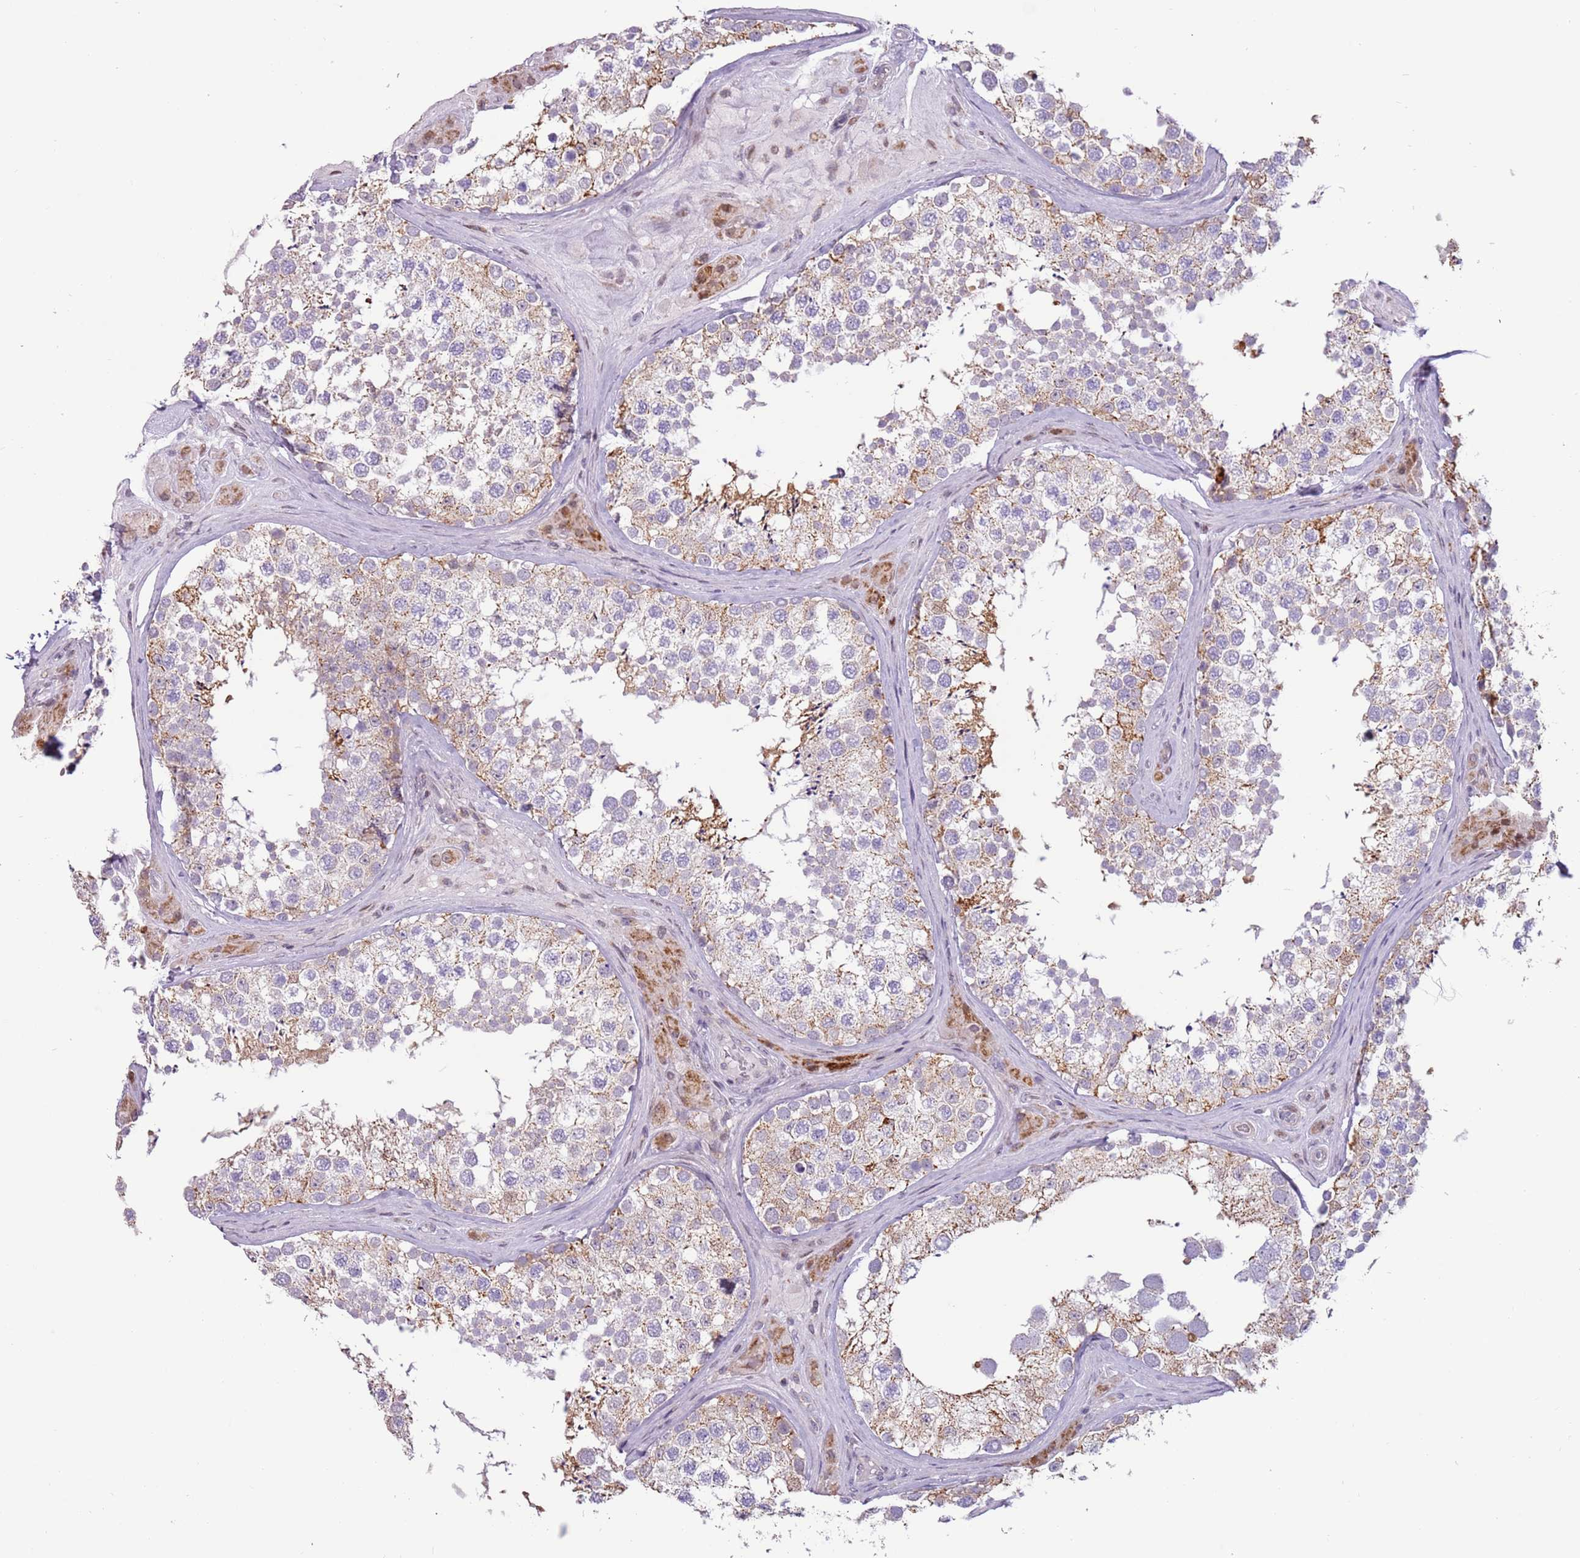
{"staining": {"intensity": "moderate", "quantity": "<25%", "location": "cytoplasmic/membranous"}, "tissue": "testis", "cell_type": "Cells in seminiferous ducts", "image_type": "normal", "snomed": [{"axis": "morphology", "description": "Normal tissue, NOS"}, {"axis": "topography", "description": "Testis"}], "caption": "IHC histopathology image of benign testis: testis stained using immunohistochemistry (IHC) reveals low levels of moderate protein expression localized specifically in the cytoplasmic/membranous of cells in seminiferous ducts, appearing as a cytoplasmic/membranous brown color.", "gene": "MLLT11", "patient": {"sex": "male", "age": 46}}